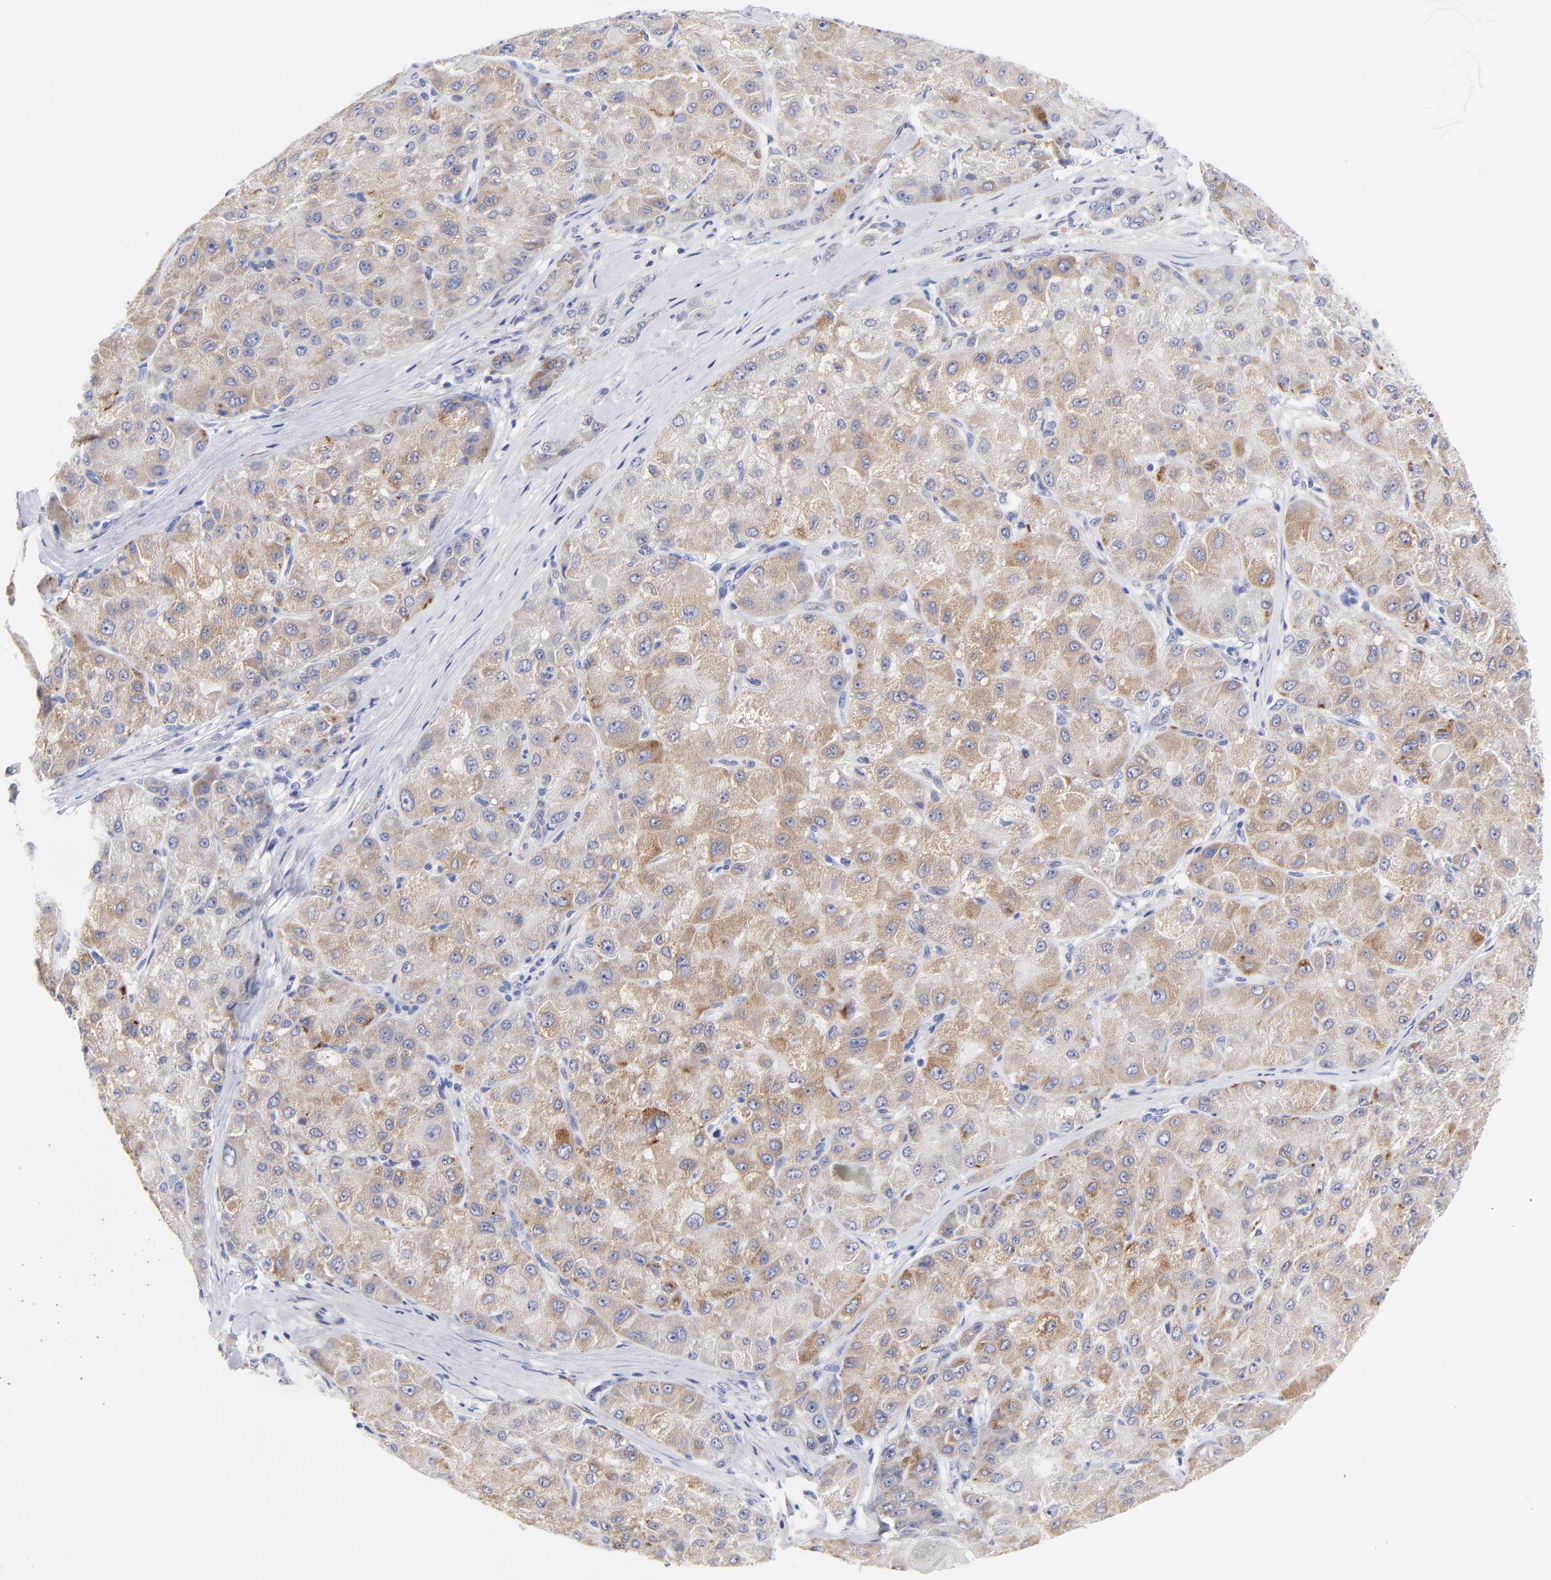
{"staining": {"intensity": "moderate", "quantity": ">75%", "location": "cytoplasmic/membranous"}, "tissue": "liver cancer", "cell_type": "Tumor cells", "image_type": "cancer", "snomed": [{"axis": "morphology", "description": "Carcinoma, Hepatocellular, NOS"}, {"axis": "topography", "description": "Liver"}], "caption": "This is a histology image of IHC staining of liver cancer (hepatocellular carcinoma), which shows moderate staining in the cytoplasmic/membranous of tumor cells.", "gene": "DUSP9", "patient": {"sex": "male", "age": 80}}